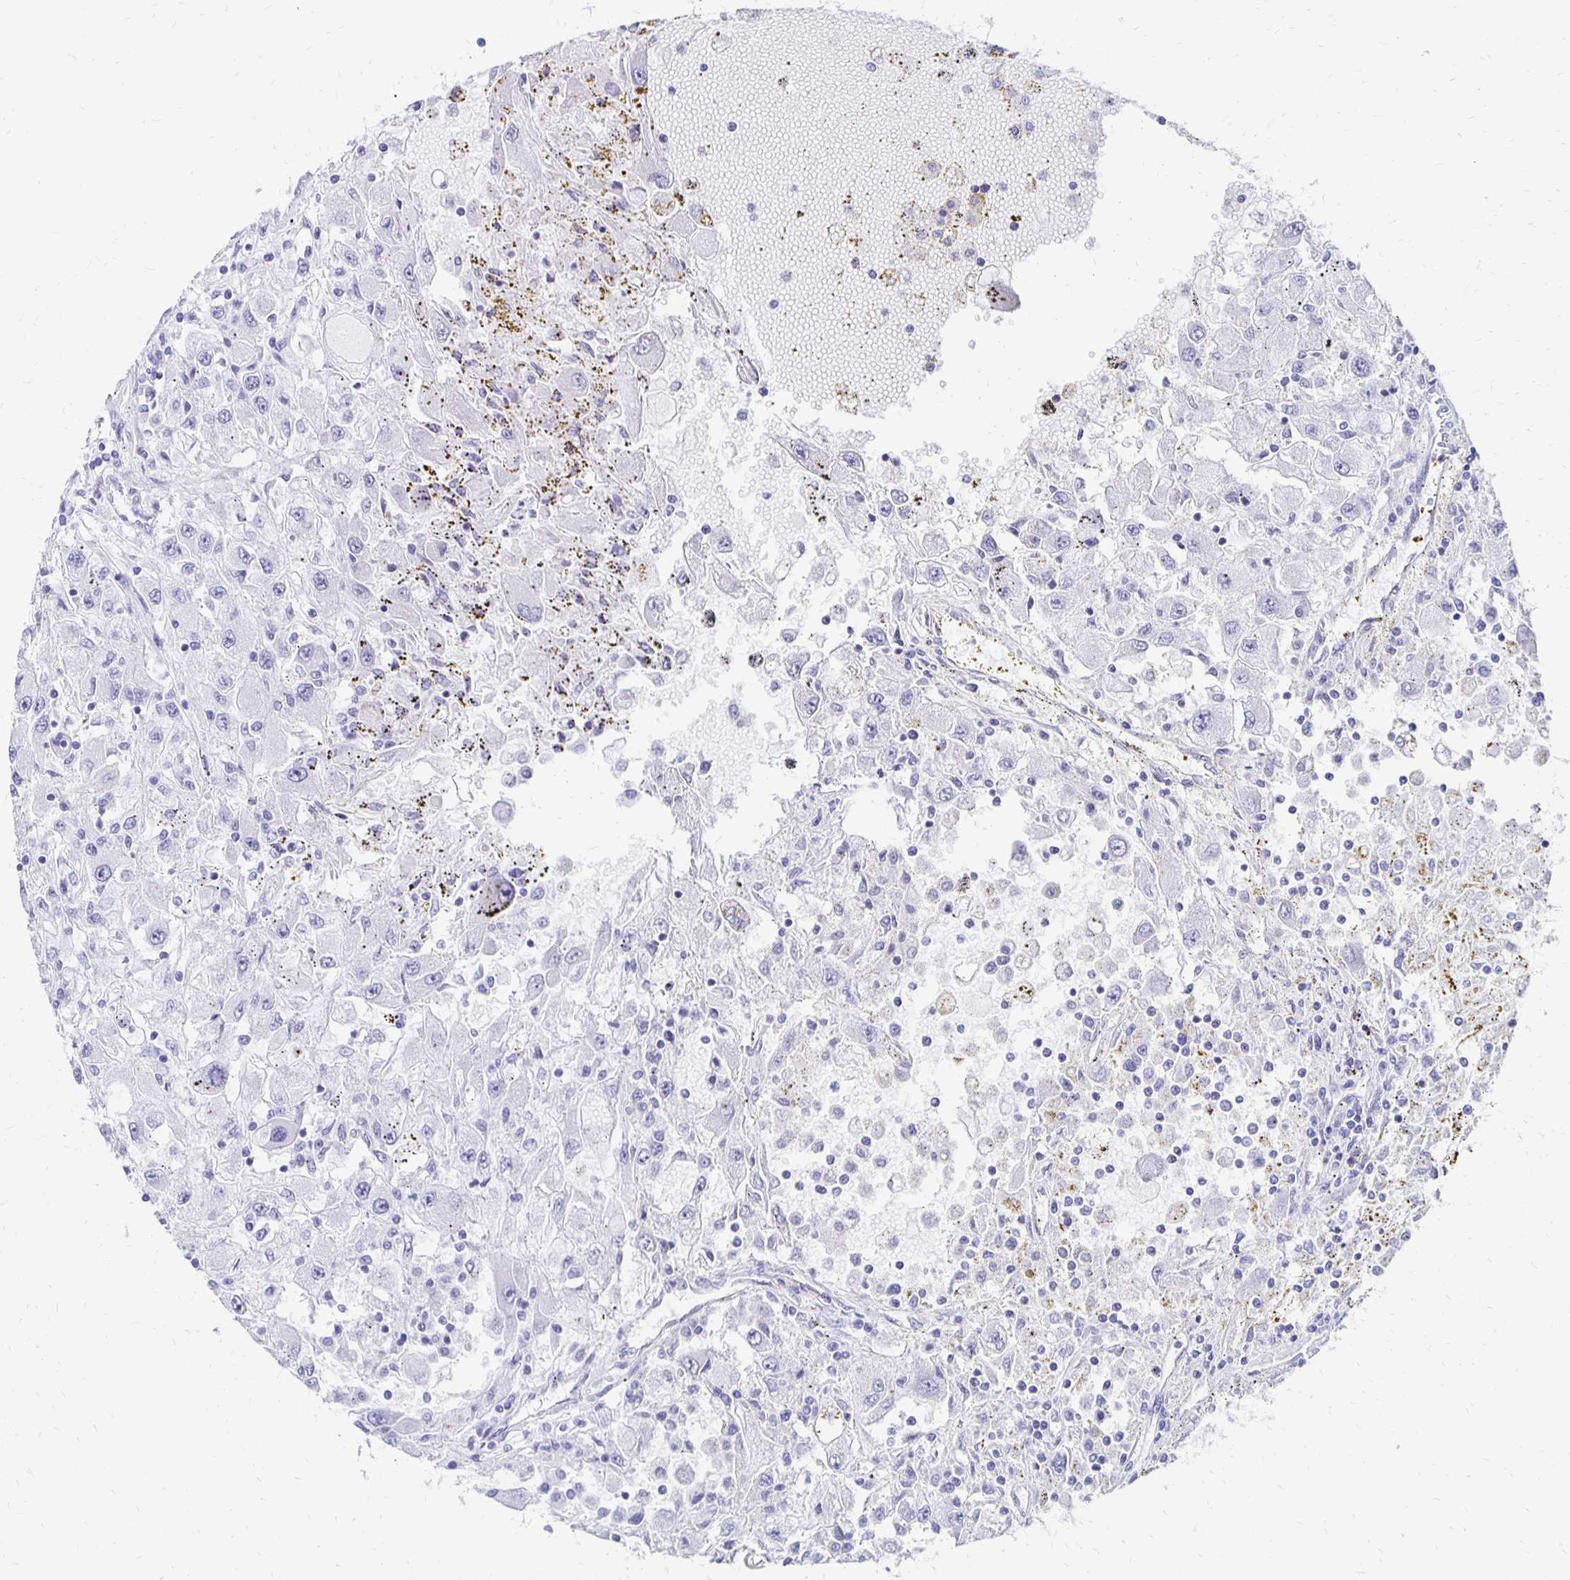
{"staining": {"intensity": "negative", "quantity": "none", "location": "none"}, "tissue": "renal cancer", "cell_type": "Tumor cells", "image_type": "cancer", "snomed": [{"axis": "morphology", "description": "Adenocarcinoma, NOS"}, {"axis": "topography", "description": "Kidney"}], "caption": "Micrograph shows no protein expression in tumor cells of adenocarcinoma (renal) tissue.", "gene": "SYT2", "patient": {"sex": "female", "age": 67}}